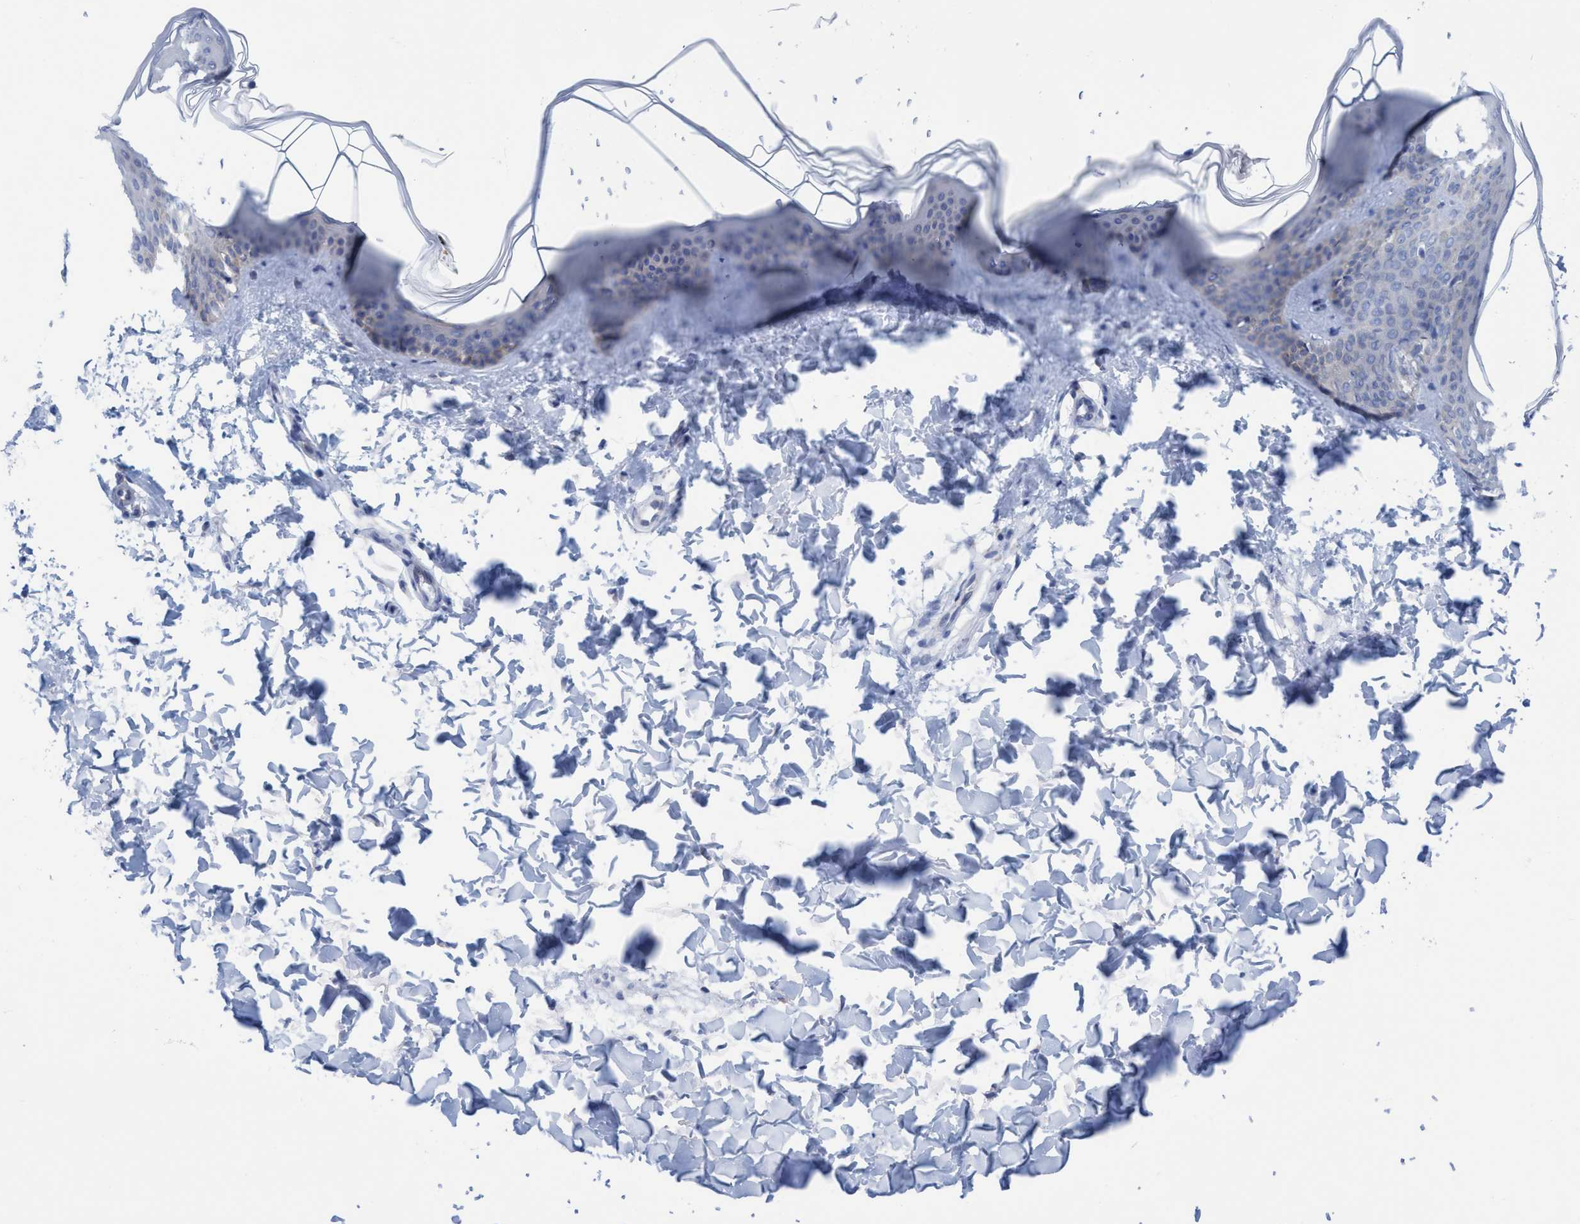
{"staining": {"intensity": "negative", "quantity": "none", "location": "none"}, "tissue": "skin", "cell_type": "Fibroblasts", "image_type": "normal", "snomed": [{"axis": "morphology", "description": "Normal tissue, NOS"}, {"axis": "topography", "description": "Skin"}], "caption": "The IHC histopathology image has no significant staining in fibroblasts of skin.", "gene": "RSAD1", "patient": {"sex": "female", "age": 17}}